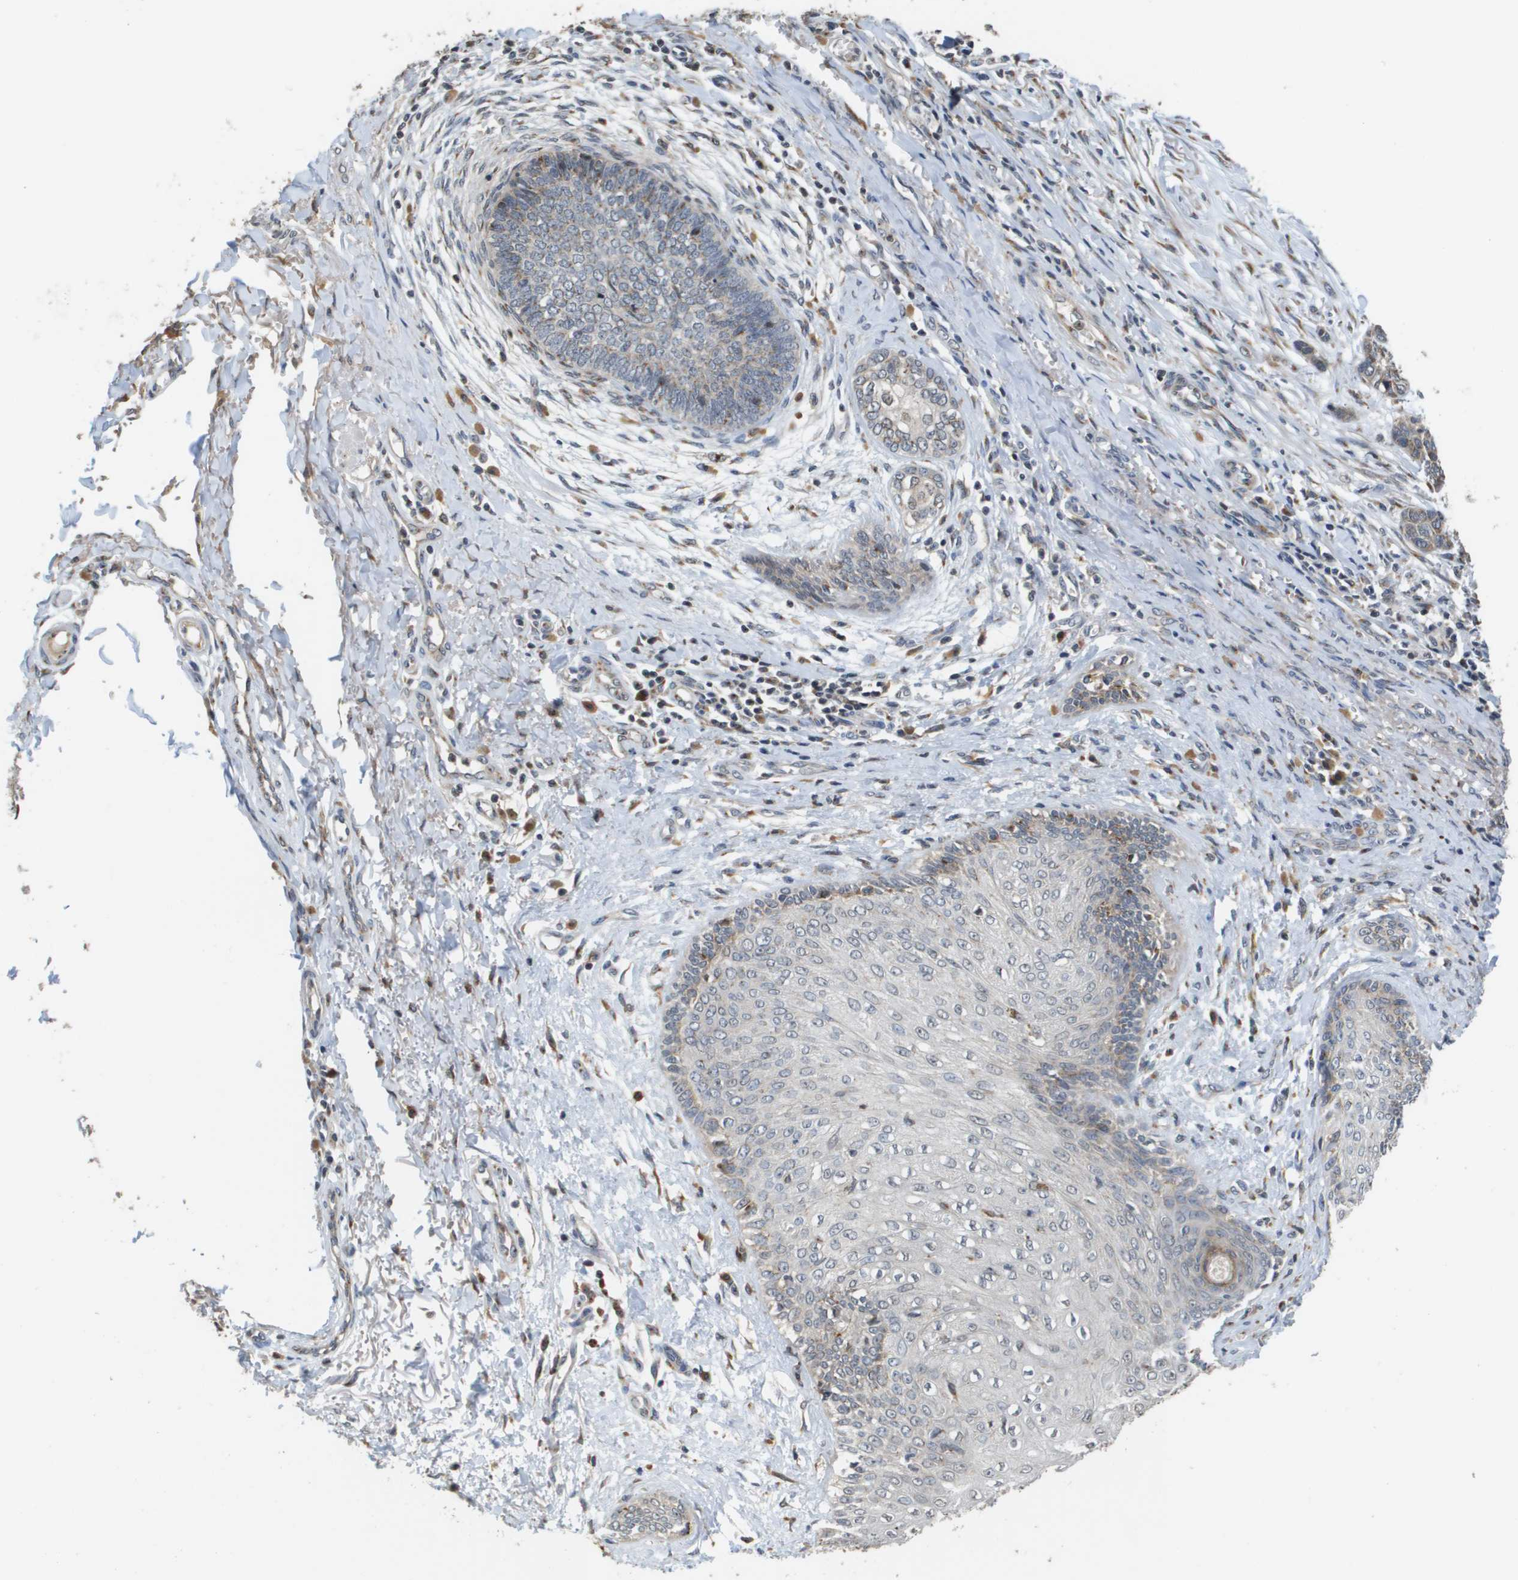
{"staining": {"intensity": "moderate", "quantity": "<25%", "location": "cytoplasmic/membranous"}, "tissue": "skin cancer", "cell_type": "Tumor cells", "image_type": "cancer", "snomed": [{"axis": "morphology", "description": "Basal cell carcinoma"}, {"axis": "topography", "description": "Skin"}], "caption": "Skin cancer (basal cell carcinoma) stained with a protein marker reveals moderate staining in tumor cells.", "gene": "PCK1", "patient": {"sex": "female", "age": 64}}